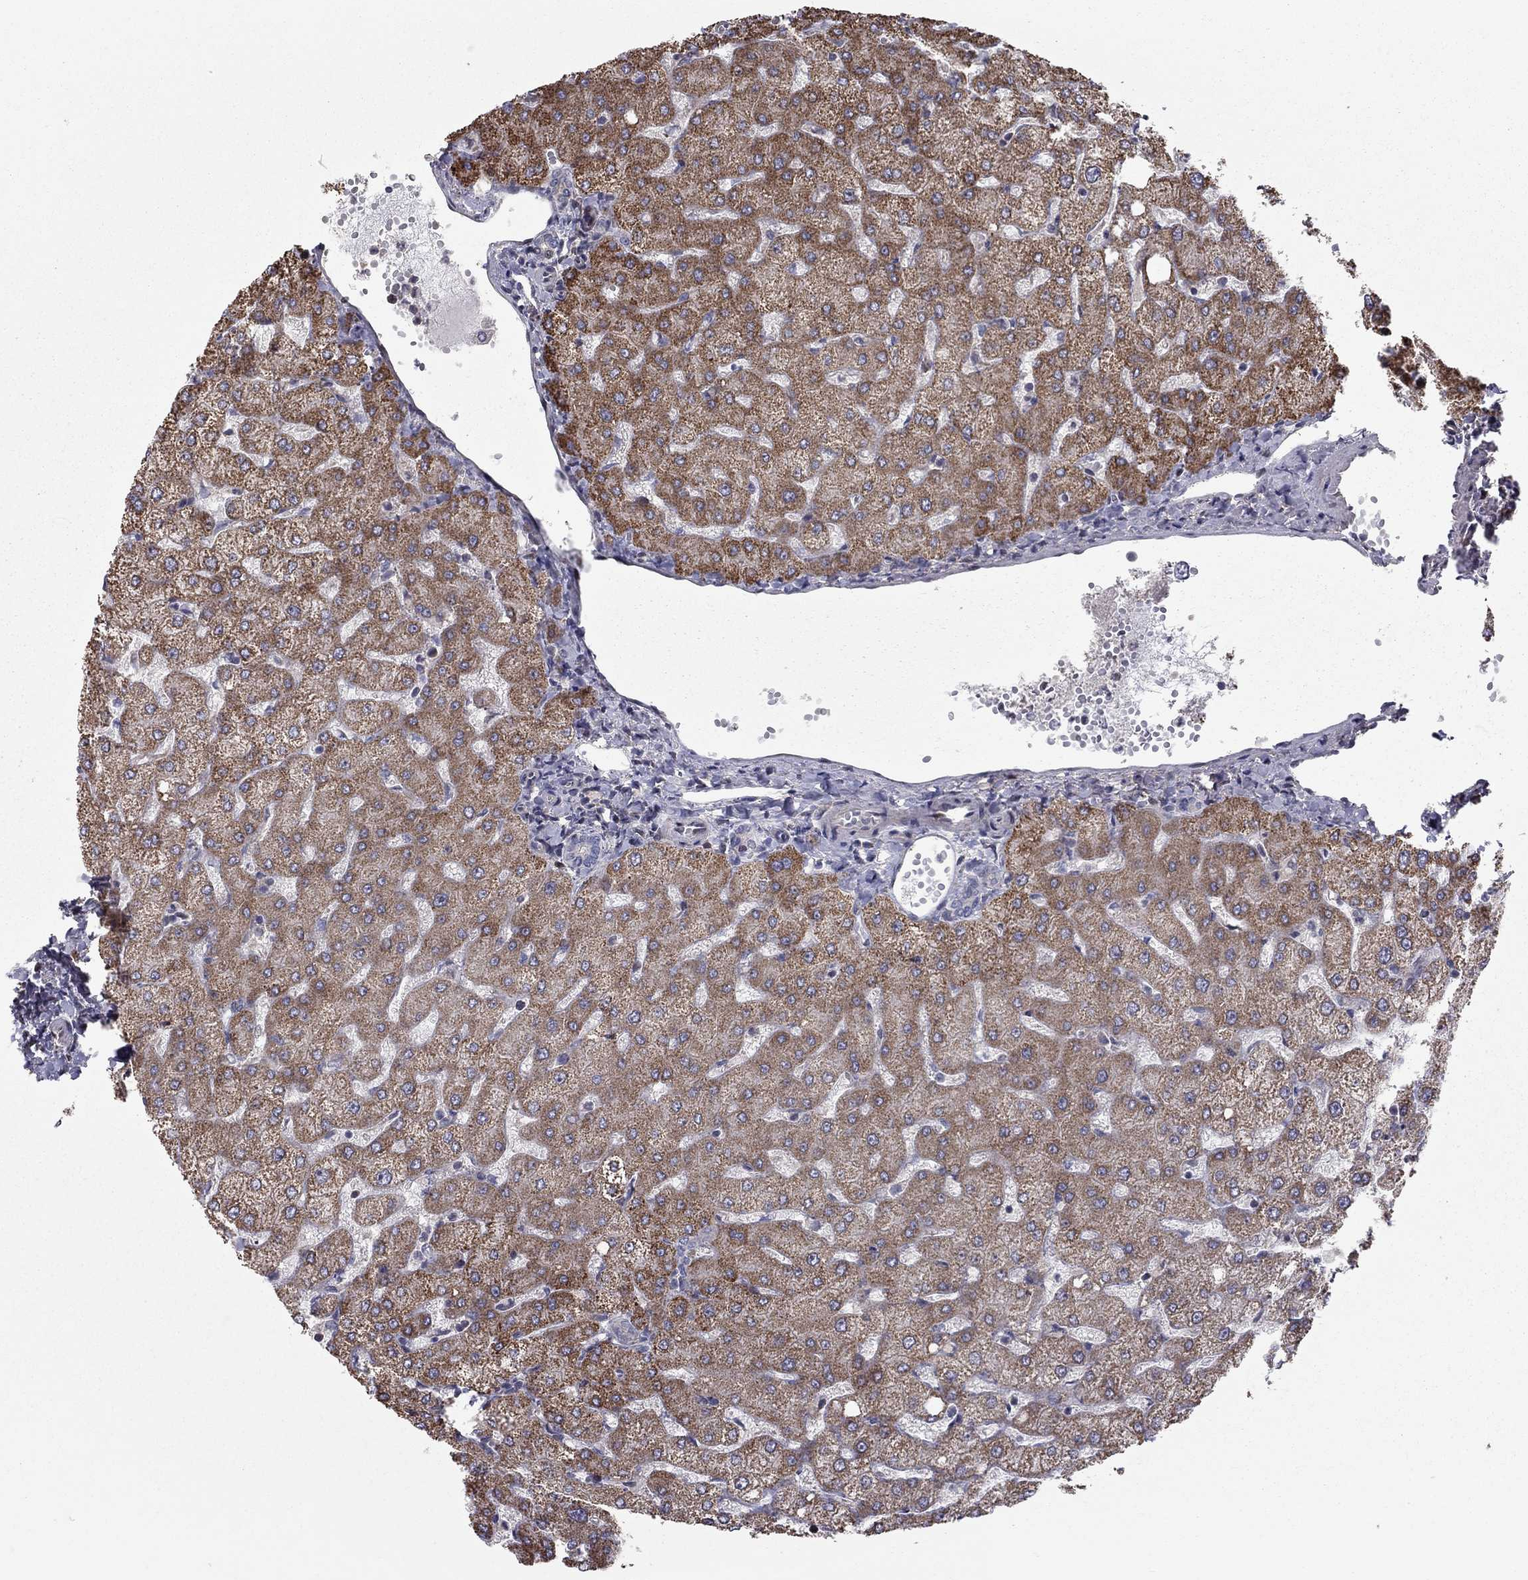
{"staining": {"intensity": "negative", "quantity": "none", "location": "none"}, "tissue": "liver", "cell_type": "Cholangiocytes", "image_type": "normal", "snomed": [{"axis": "morphology", "description": "Normal tissue, NOS"}, {"axis": "topography", "description": "Liver"}], "caption": "IHC photomicrograph of benign liver stained for a protein (brown), which exhibits no expression in cholangiocytes. Brightfield microscopy of IHC stained with DAB (3,3'-diaminobenzidine) (brown) and hematoxylin (blue), captured at high magnification.", "gene": "DUSP7", "patient": {"sex": "female", "age": 54}}